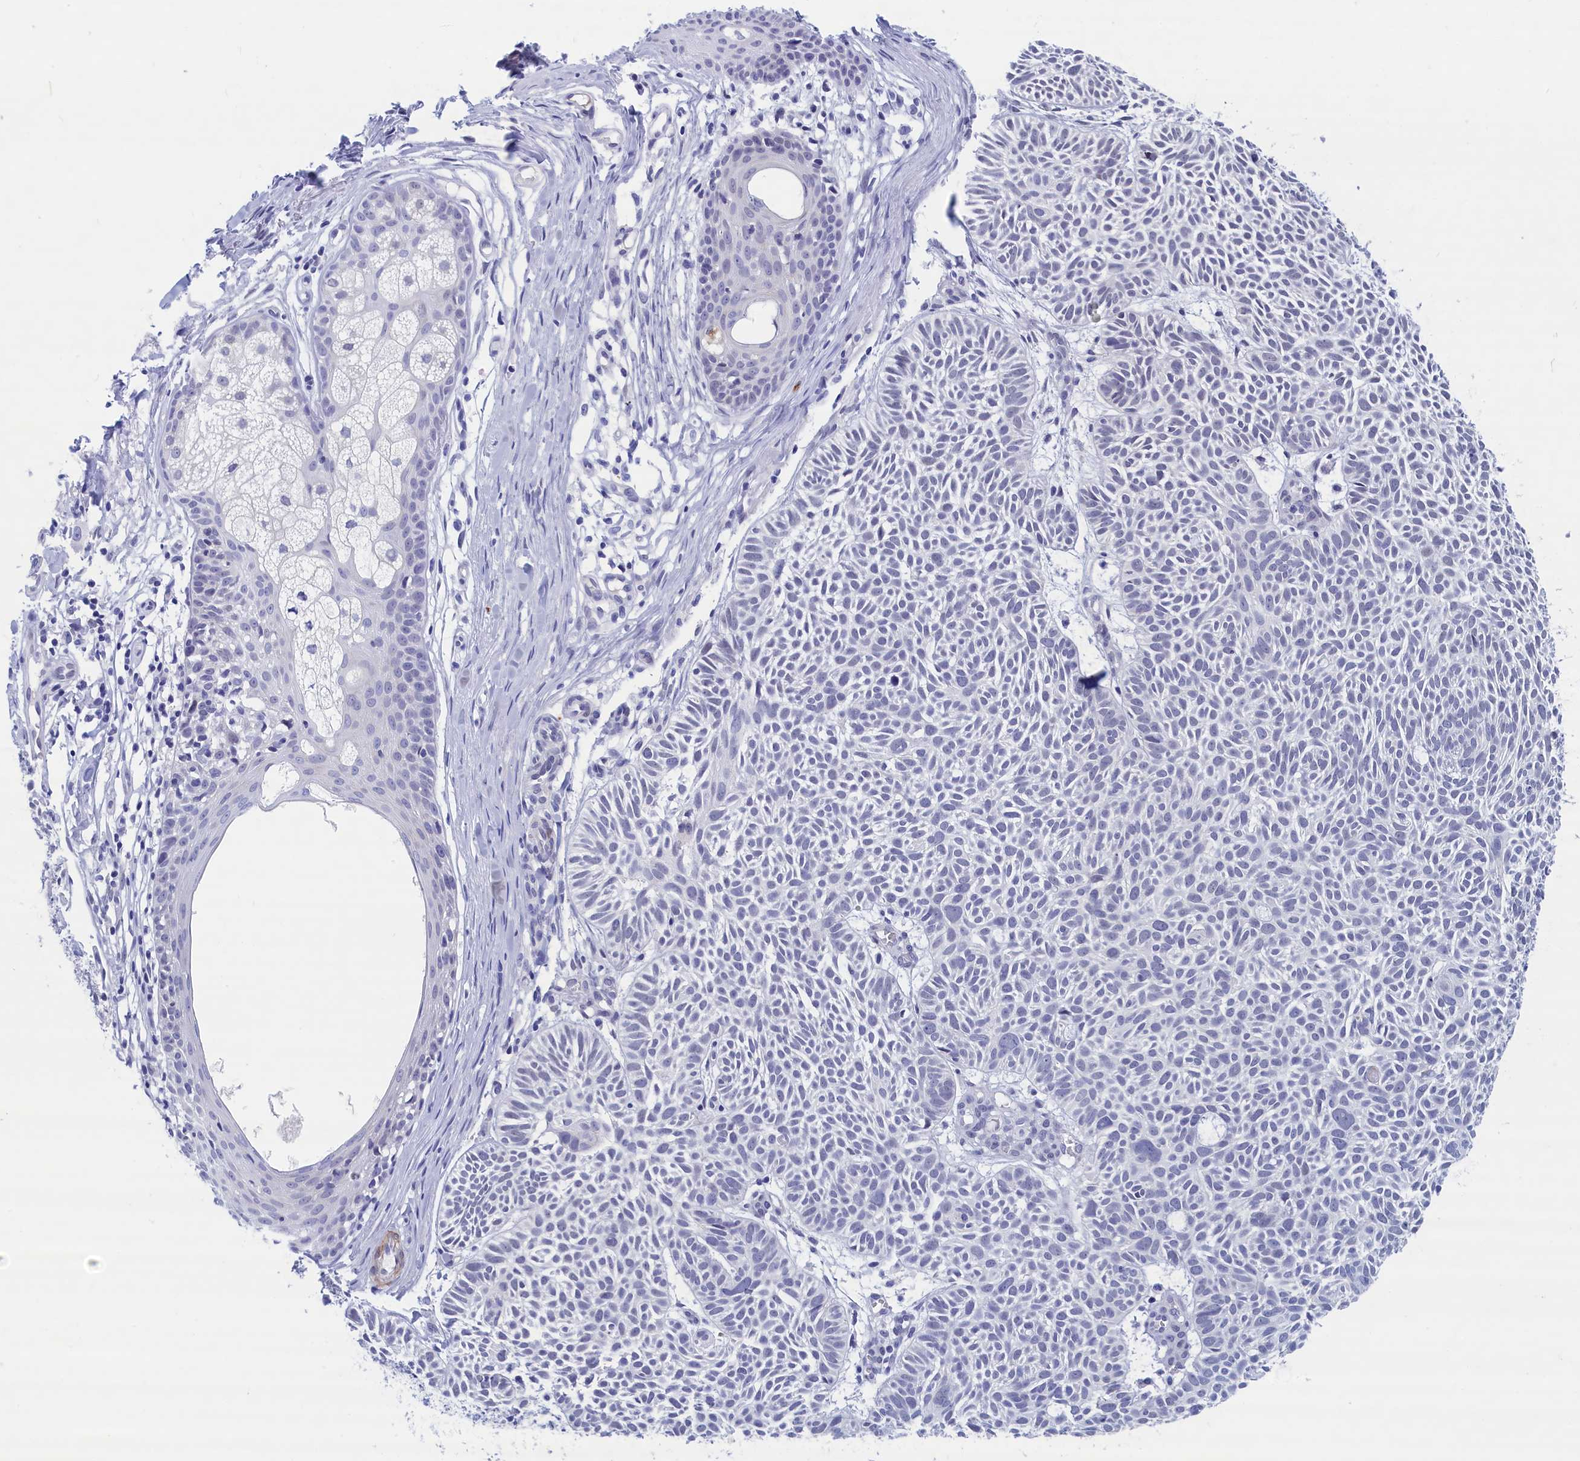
{"staining": {"intensity": "negative", "quantity": "none", "location": "none"}, "tissue": "skin cancer", "cell_type": "Tumor cells", "image_type": "cancer", "snomed": [{"axis": "morphology", "description": "Basal cell carcinoma"}, {"axis": "topography", "description": "Skin"}], "caption": "Immunohistochemistry histopathology image of basal cell carcinoma (skin) stained for a protein (brown), which exhibits no positivity in tumor cells.", "gene": "WDR83", "patient": {"sex": "male", "age": 69}}